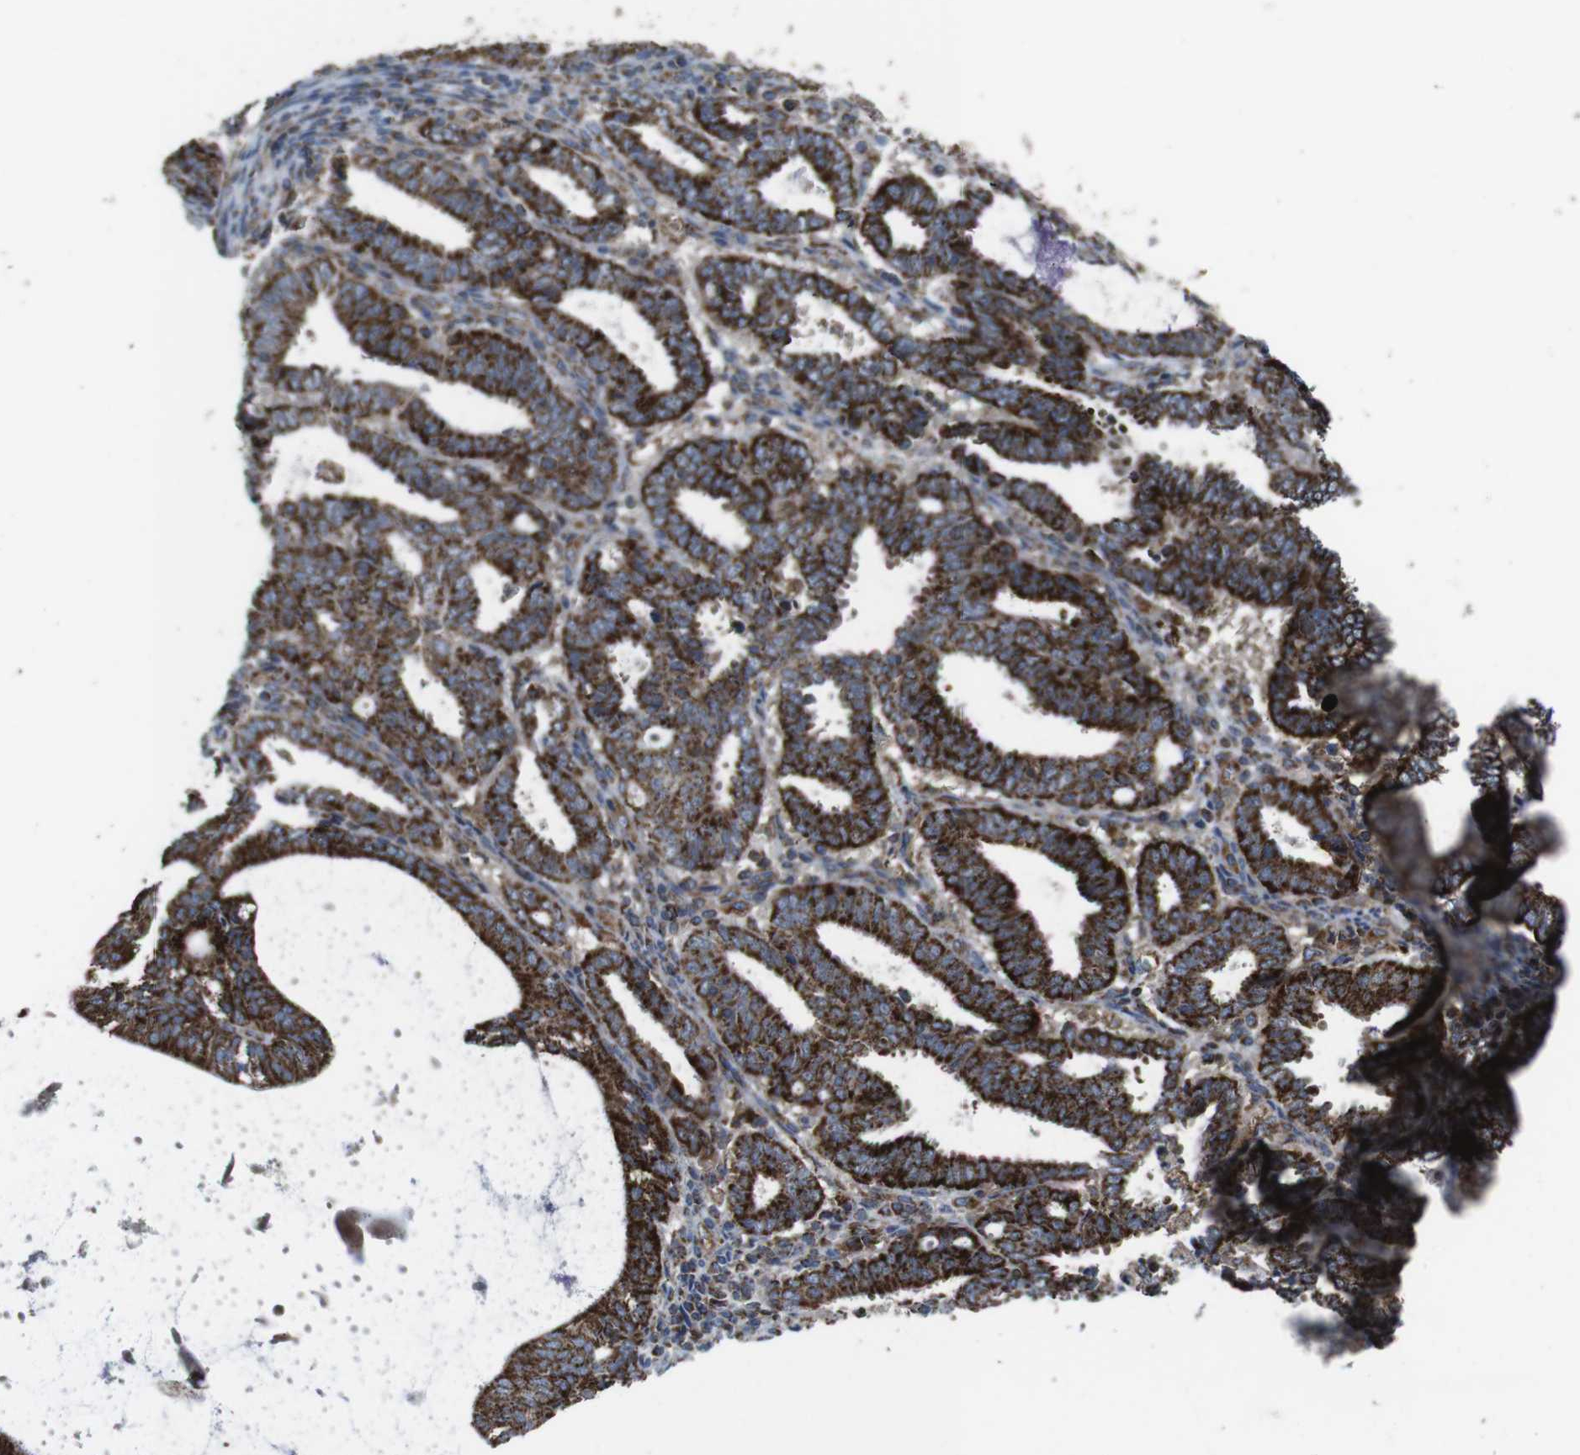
{"staining": {"intensity": "strong", "quantity": ">75%", "location": "cytoplasmic/membranous"}, "tissue": "endometrial cancer", "cell_type": "Tumor cells", "image_type": "cancer", "snomed": [{"axis": "morphology", "description": "Adenocarcinoma, NOS"}, {"axis": "topography", "description": "Uterus"}], "caption": "Adenocarcinoma (endometrial) tissue demonstrates strong cytoplasmic/membranous expression in approximately >75% of tumor cells, visualized by immunohistochemistry.", "gene": "HK1", "patient": {"sex": "female", "age": 83}}